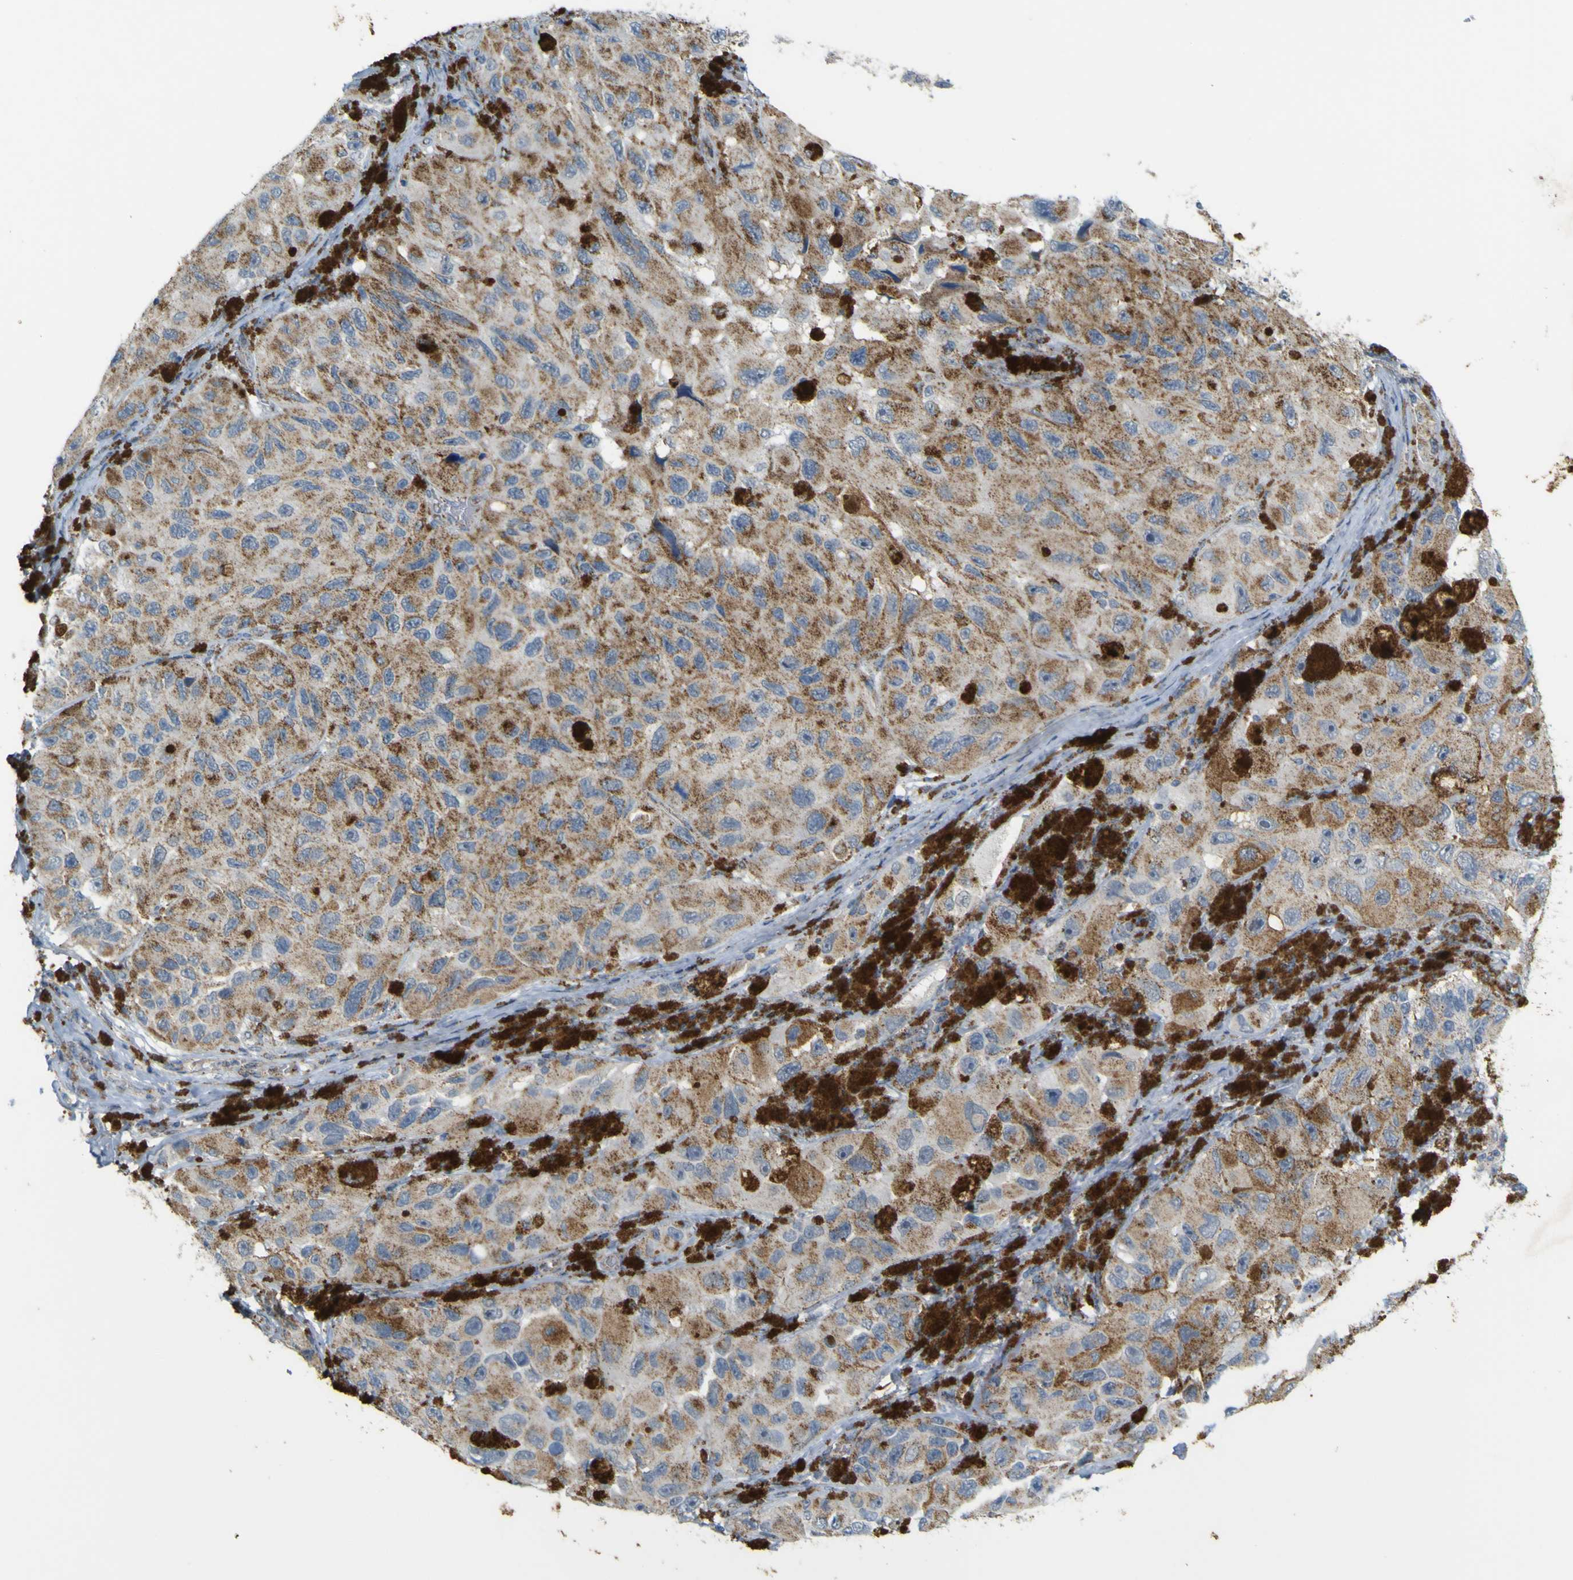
{"staining": {"intensity": "moderate", "quantity": ">75%", "location": "cytoplasmic/membranous"}, "tissue": "melanoma", "cell_type": "Tumor cells", "image_type": "cancer", "snomed": [{"axis": "morphology", "description": "Malignant melanoma, NOS"}, {"axis": "topography", "description": "Skin"}], "caption": "Human malignant melanoma stained with a brown dye reveals moderate cytoplasmic/membranous positive expression in about >75% of tumor cells.", "gene": "ACBD5", "patient": {"sex": "female", "age": 73}}